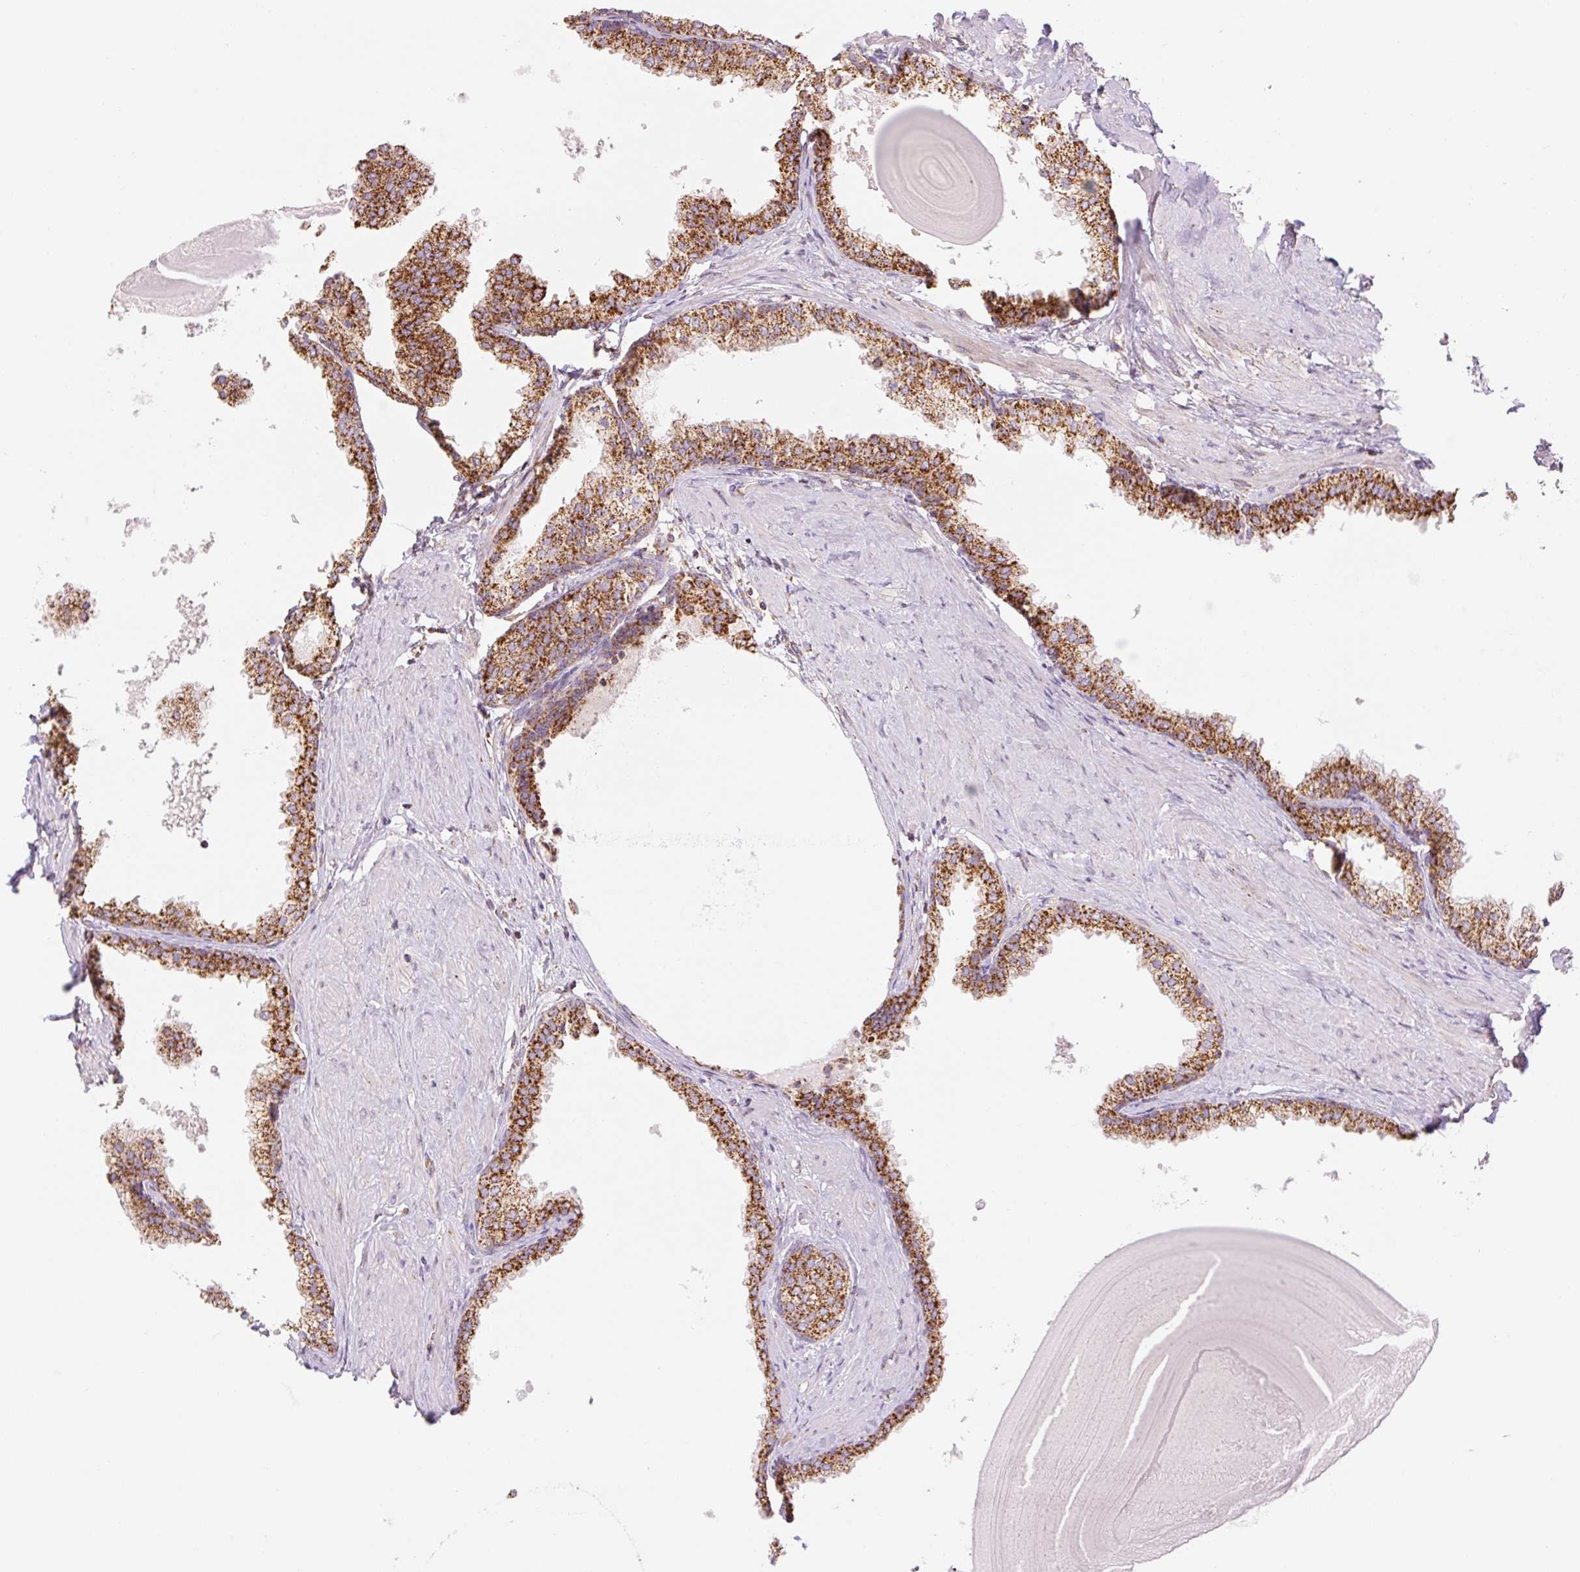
{"staining": {"intensity": "strong", "quantity": ">75%", "location": "cytoplasmic/membranous"}, "tissue": "prostate", "cell_type": "Glandular cells", "image_type": "normal", "snomed": [{"axis": "morphology", "description": "Normal tissue, NOS"}, {"axis": "topography", "description": "Prostate"}], "caption": "A micrograph of prostate stained for a protein displays strong cytoplasmic/membranous brown staining in glandular cells. (Brightfield microscopy of DAB IHC at high magnification).", "gene": "GOSR2", "patient": {"sex": "male", "age": 48}}